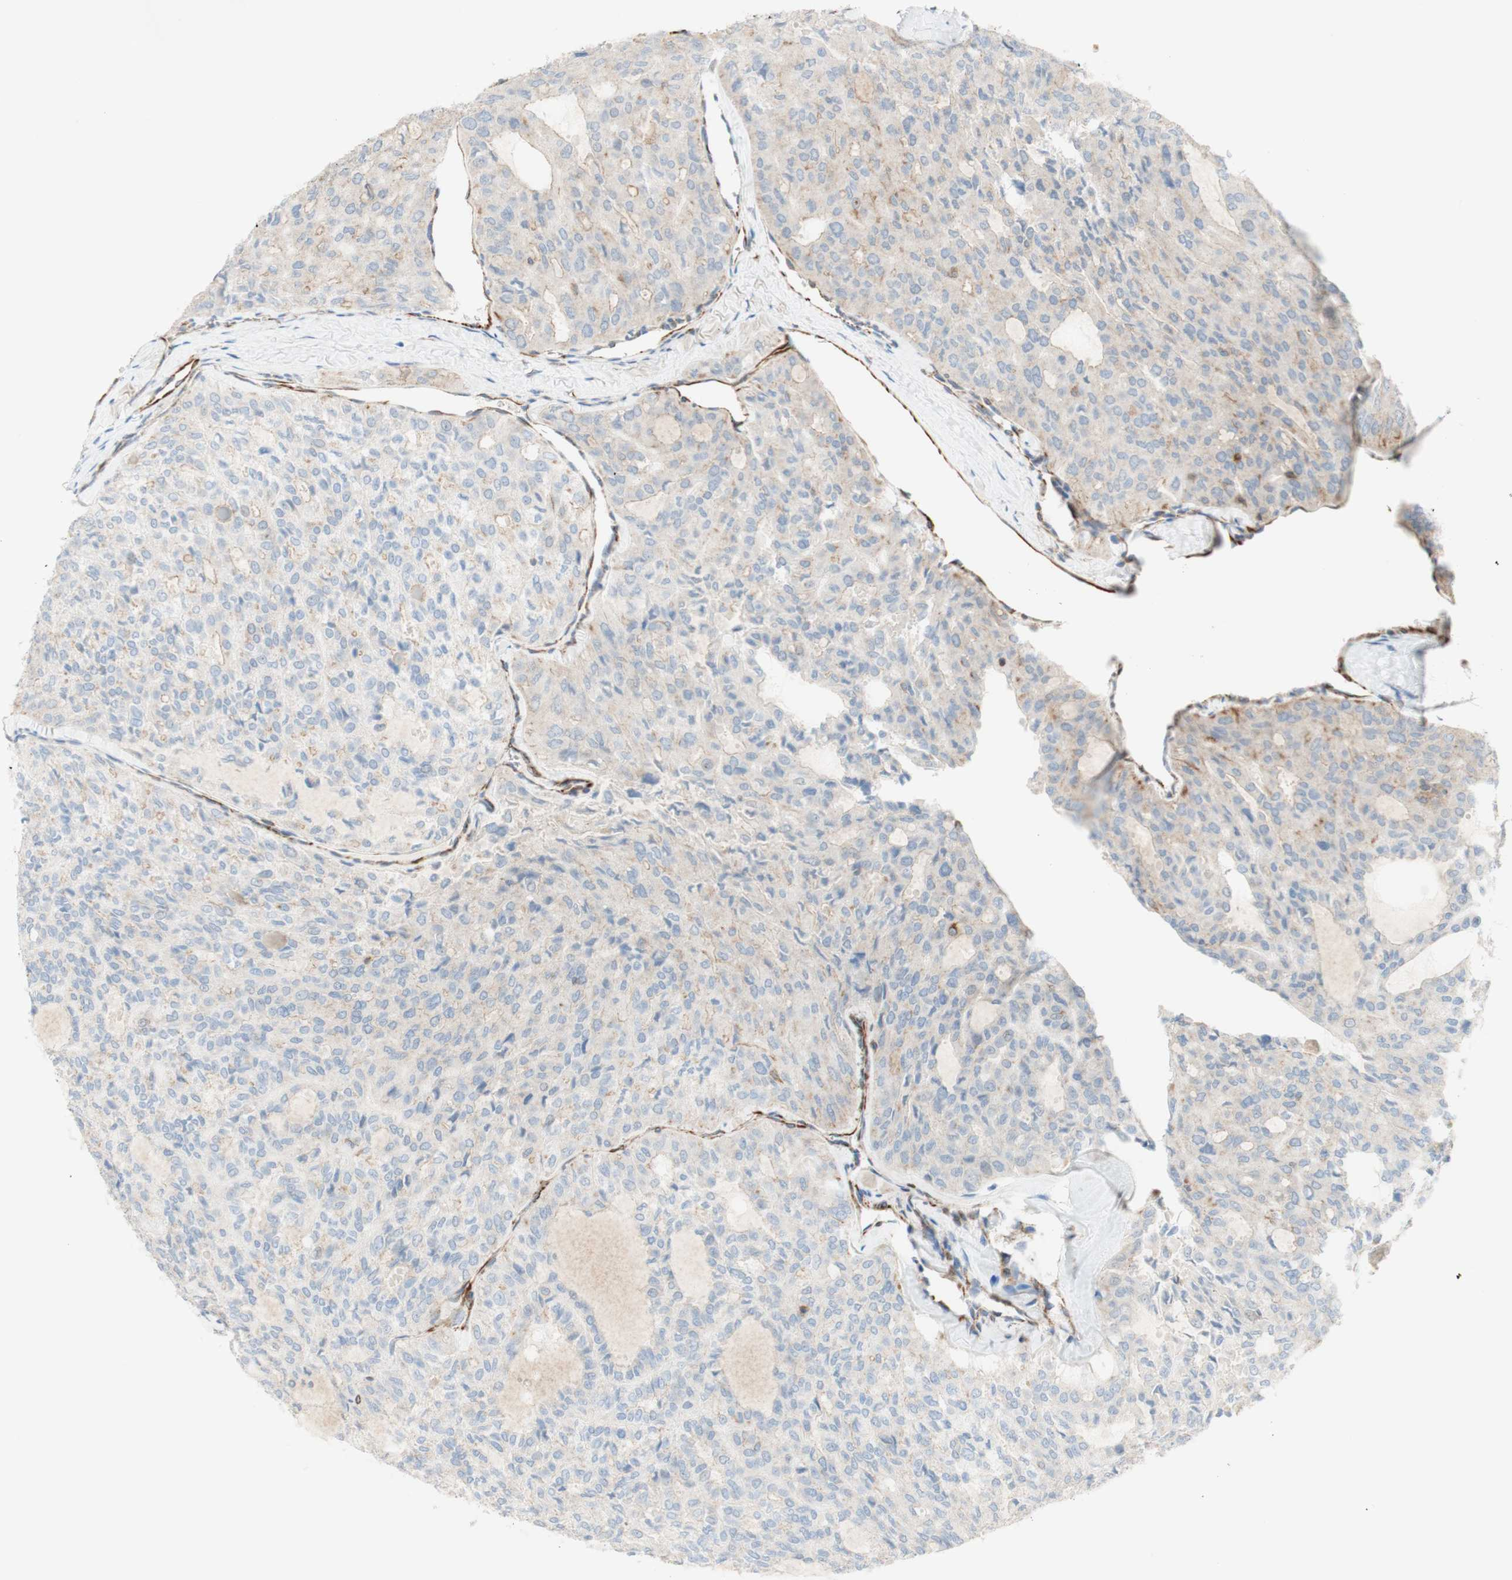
{"staining": {"intensity": "weak", "quantity": ">75%", "location": "cytoplasmic/membranous"}, "tissue": "thyroid cancer", "cell_type": "Tumor cells", "image_type": "cancer", "snomed": [{"axis": "morphology", "description": "Follicular adenoma carcinoma, NOS"}, {"axis": "topography", "description": "Thyroid gland"}], "caption": "Protein staining of thyroid cancer (follicular adenoma carcinoma) tissue reveals weak cytoplasmic/membranous expression in approximately >75% of tumor cells. (IHC, brightfield microscopy, high magnification).", "gene": "POU2AF1", "patient": {"sex": "male", "age": 75}}